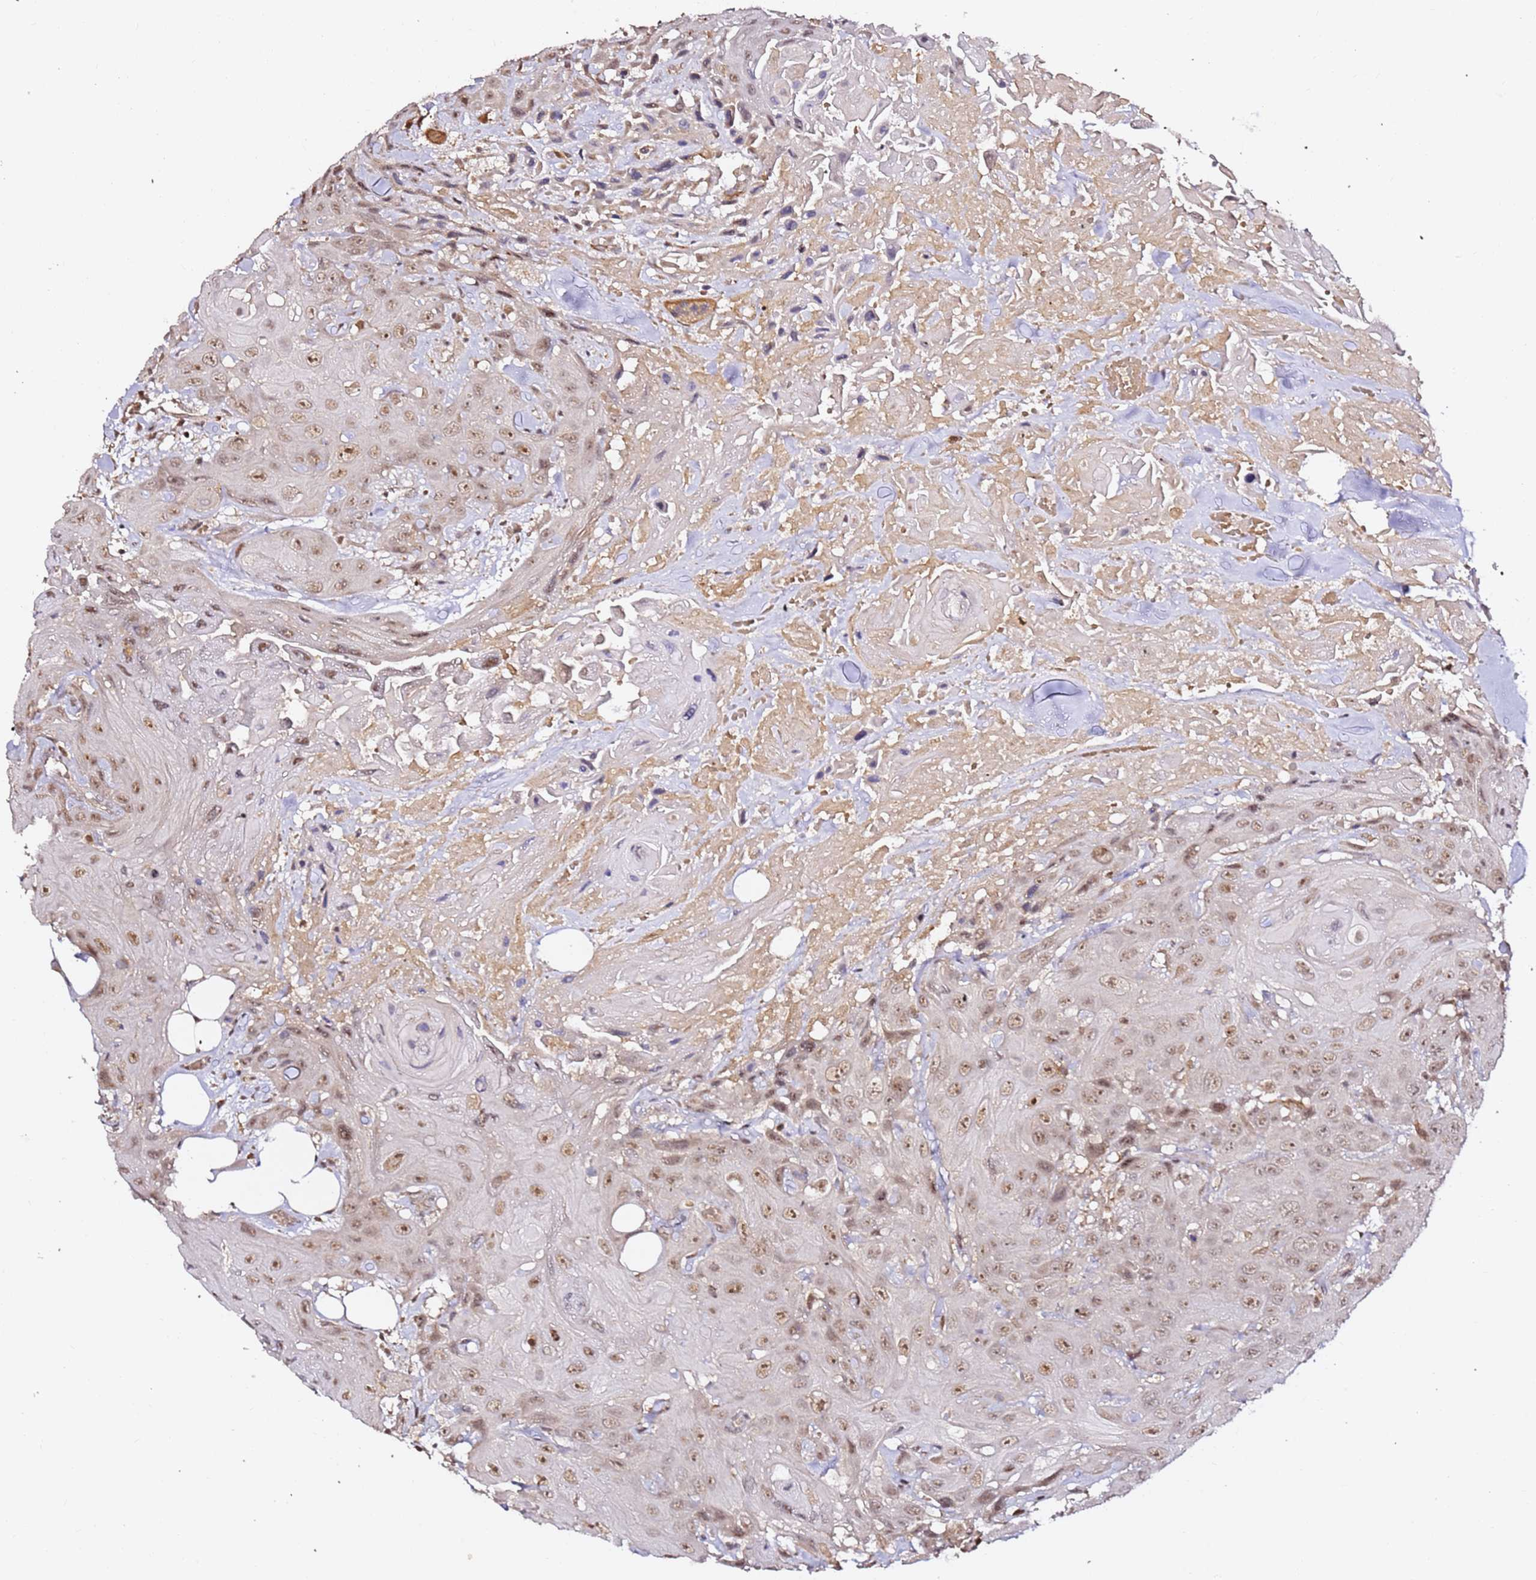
{"staining": {"intensity": "moderate", "quantity": ">75%", "location": "nuclear"}, "tissue": "head and neck cancer", "cell_type": "Tumor cells", "image_type": "cancer", "snomed": [{"axis": "morphology", "description": "Squamous cell carcinoma, NOS"}, {"axis": "topography", "description": "Head-Neck"}], "caption": "Immunohistochemistry (DAB) staining of head and neck cancer (squamous cell carcinoma) demonstrates moderate nuclear protein staining in about >75% of tumor cells. Nuclei are stained in blue.", "gene": "OR5V1", "patient": {"sex": "male", "age": 81}}